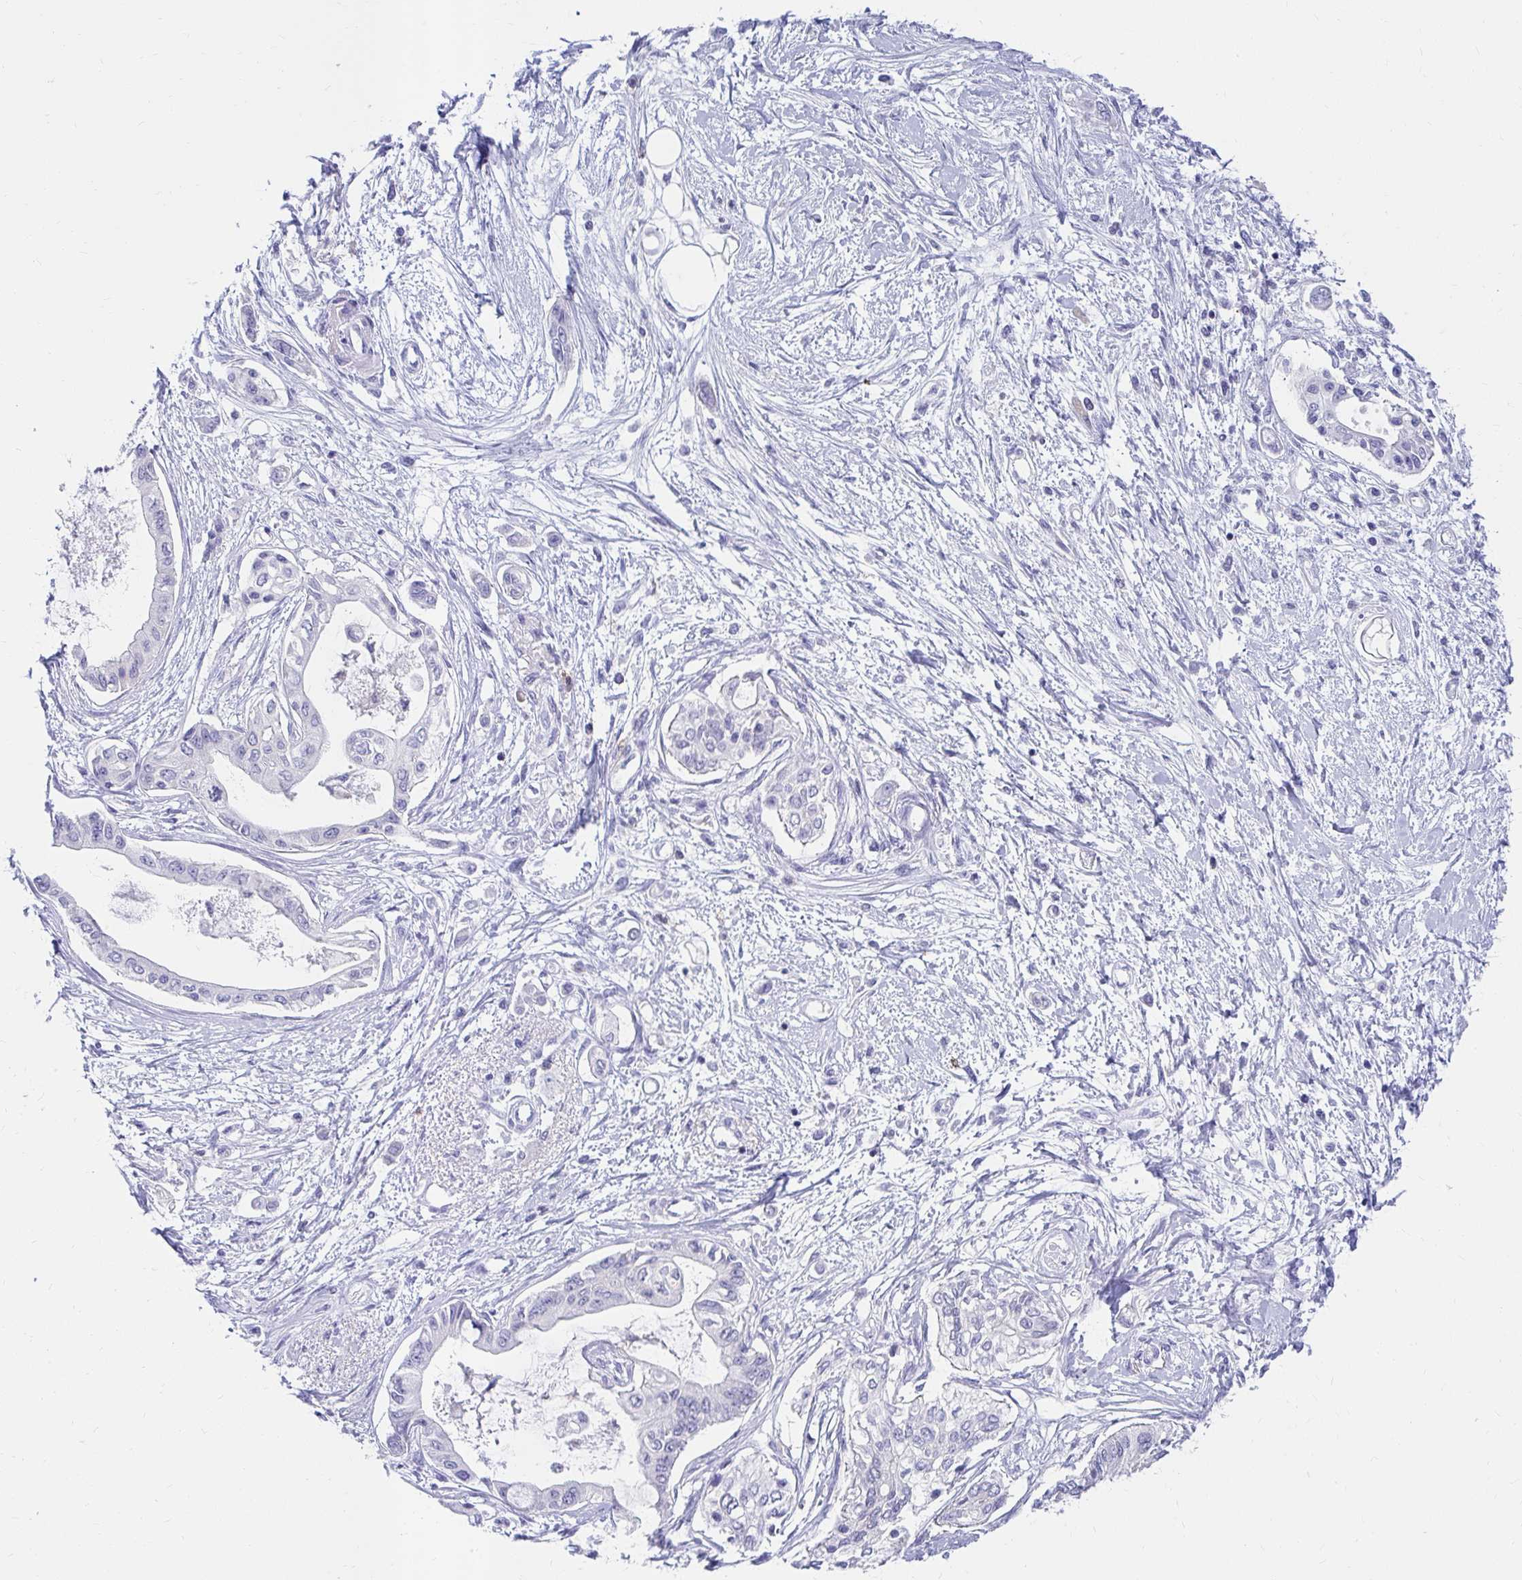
{"staining": {"intensity": "negative", "quantity": "none", "location": "none"}, "tissue": "pancreatic cancer", "cell_type": "Tumor cells", "image_type": "cancer", "snomed": [{"axis": "morphology", "description": "Adenocarcinoma, NOS"}, {"axis": "topography", "description": "Pancreas"}], "caption": "Immunohistochemical staining of human pancreatic cancer reveals no significant staining in tumor cells. The staining was performed using DAB to visualize the protein expression in brown, while the nuclei were stained in blue with hematoxylin (Magnification: 20x).", "gene": "C19orf81", "patient": {"sex": "female", "age": 77}}